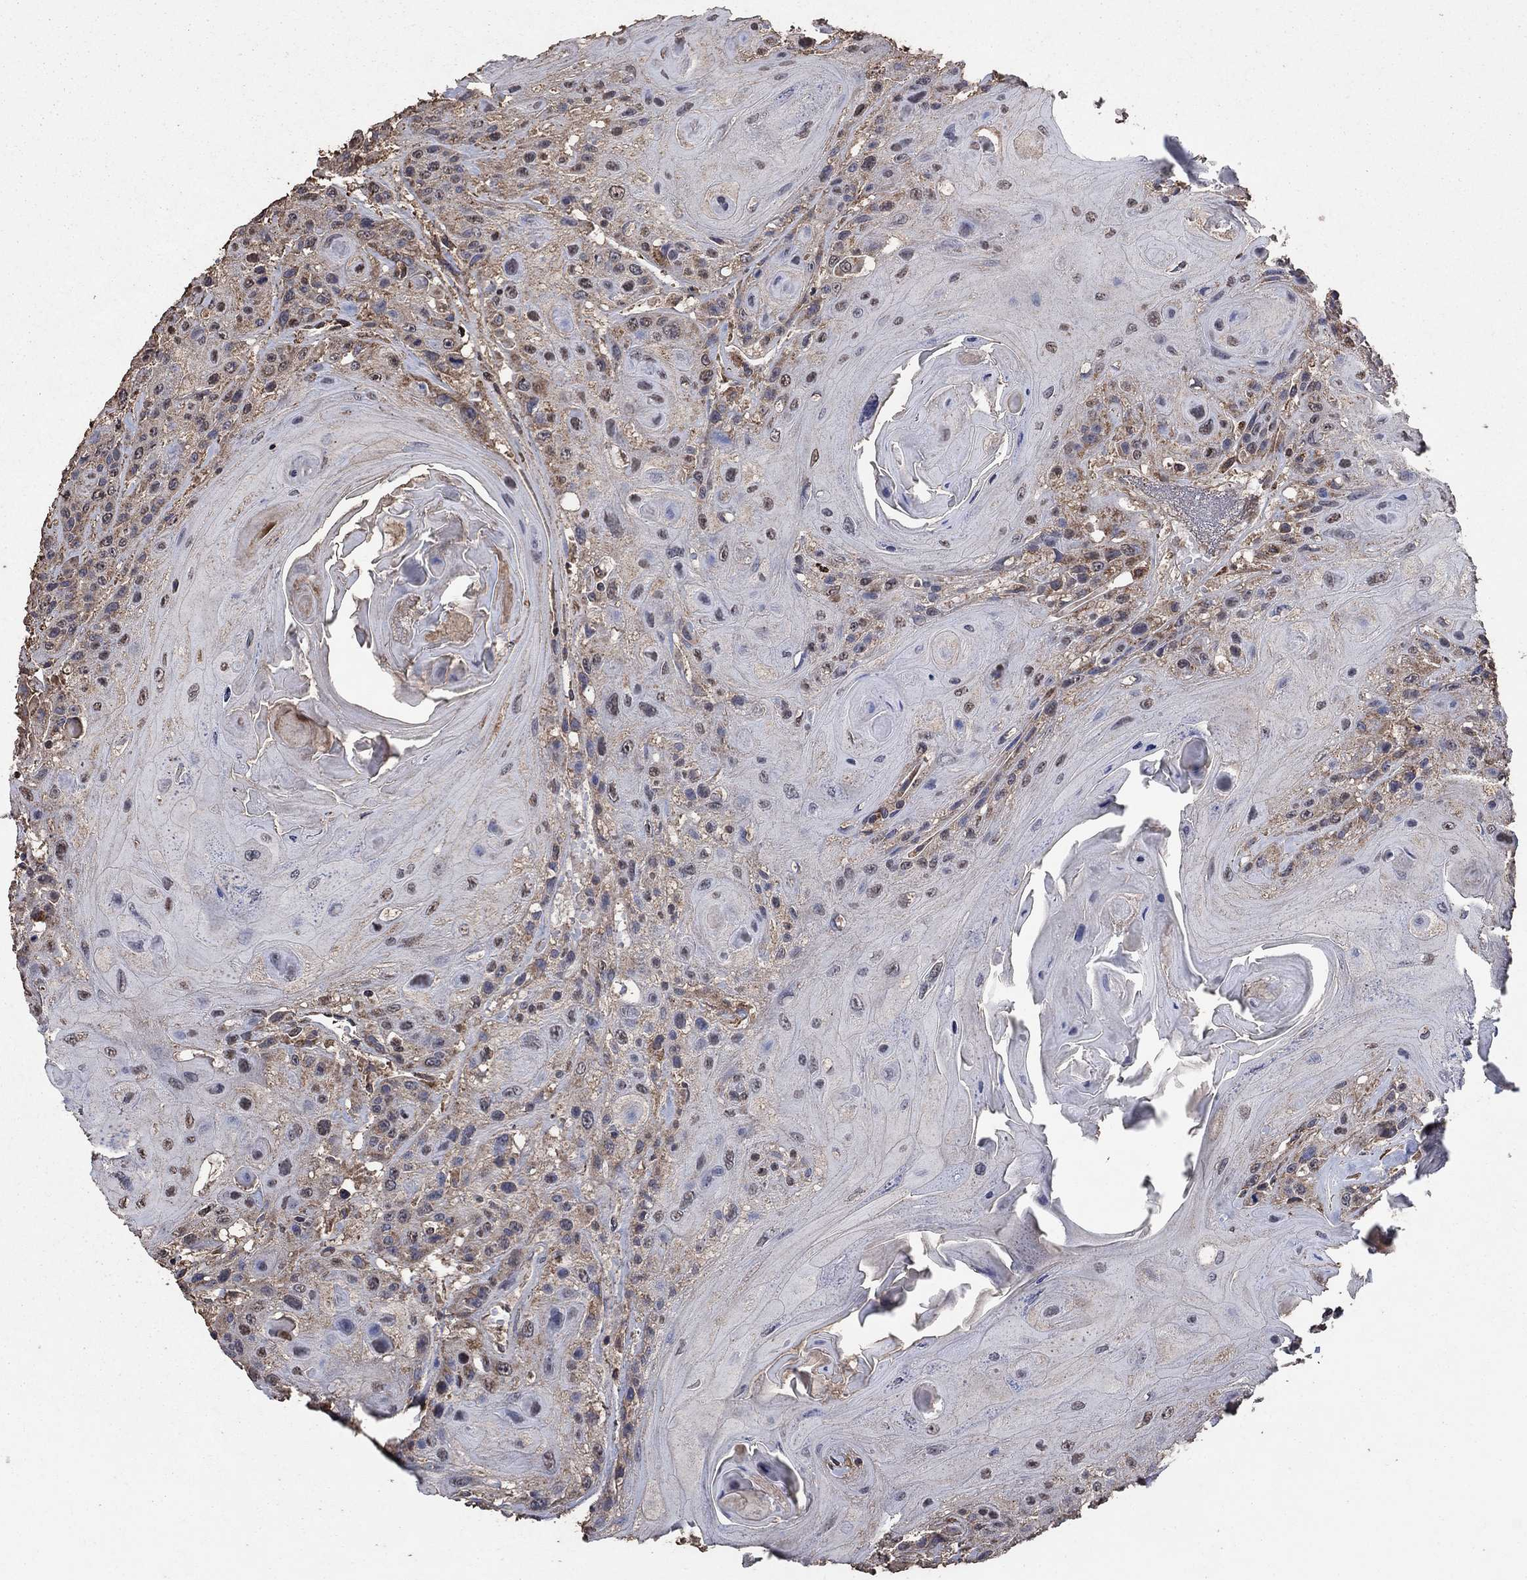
{"staining": {"intensity": "weak", "quantity": "25%-75%", "location": "nuclear"}, "tissue": "head and neck cancer", "cell_type": "Tumor cells", "image_type": "cancer", "snomed": [{"axis": "morphology", "description": "Squamous cell carcinoma, NOS"}, {"axis": "topography", "description": "Head-Neck"}], "caption": "Head and neck squamous cell carcinoma stained with a protein marker displays weak staining in tumor cells.", "gene": "MRPS24", "patient": {"sex": "female", "age": 59}}